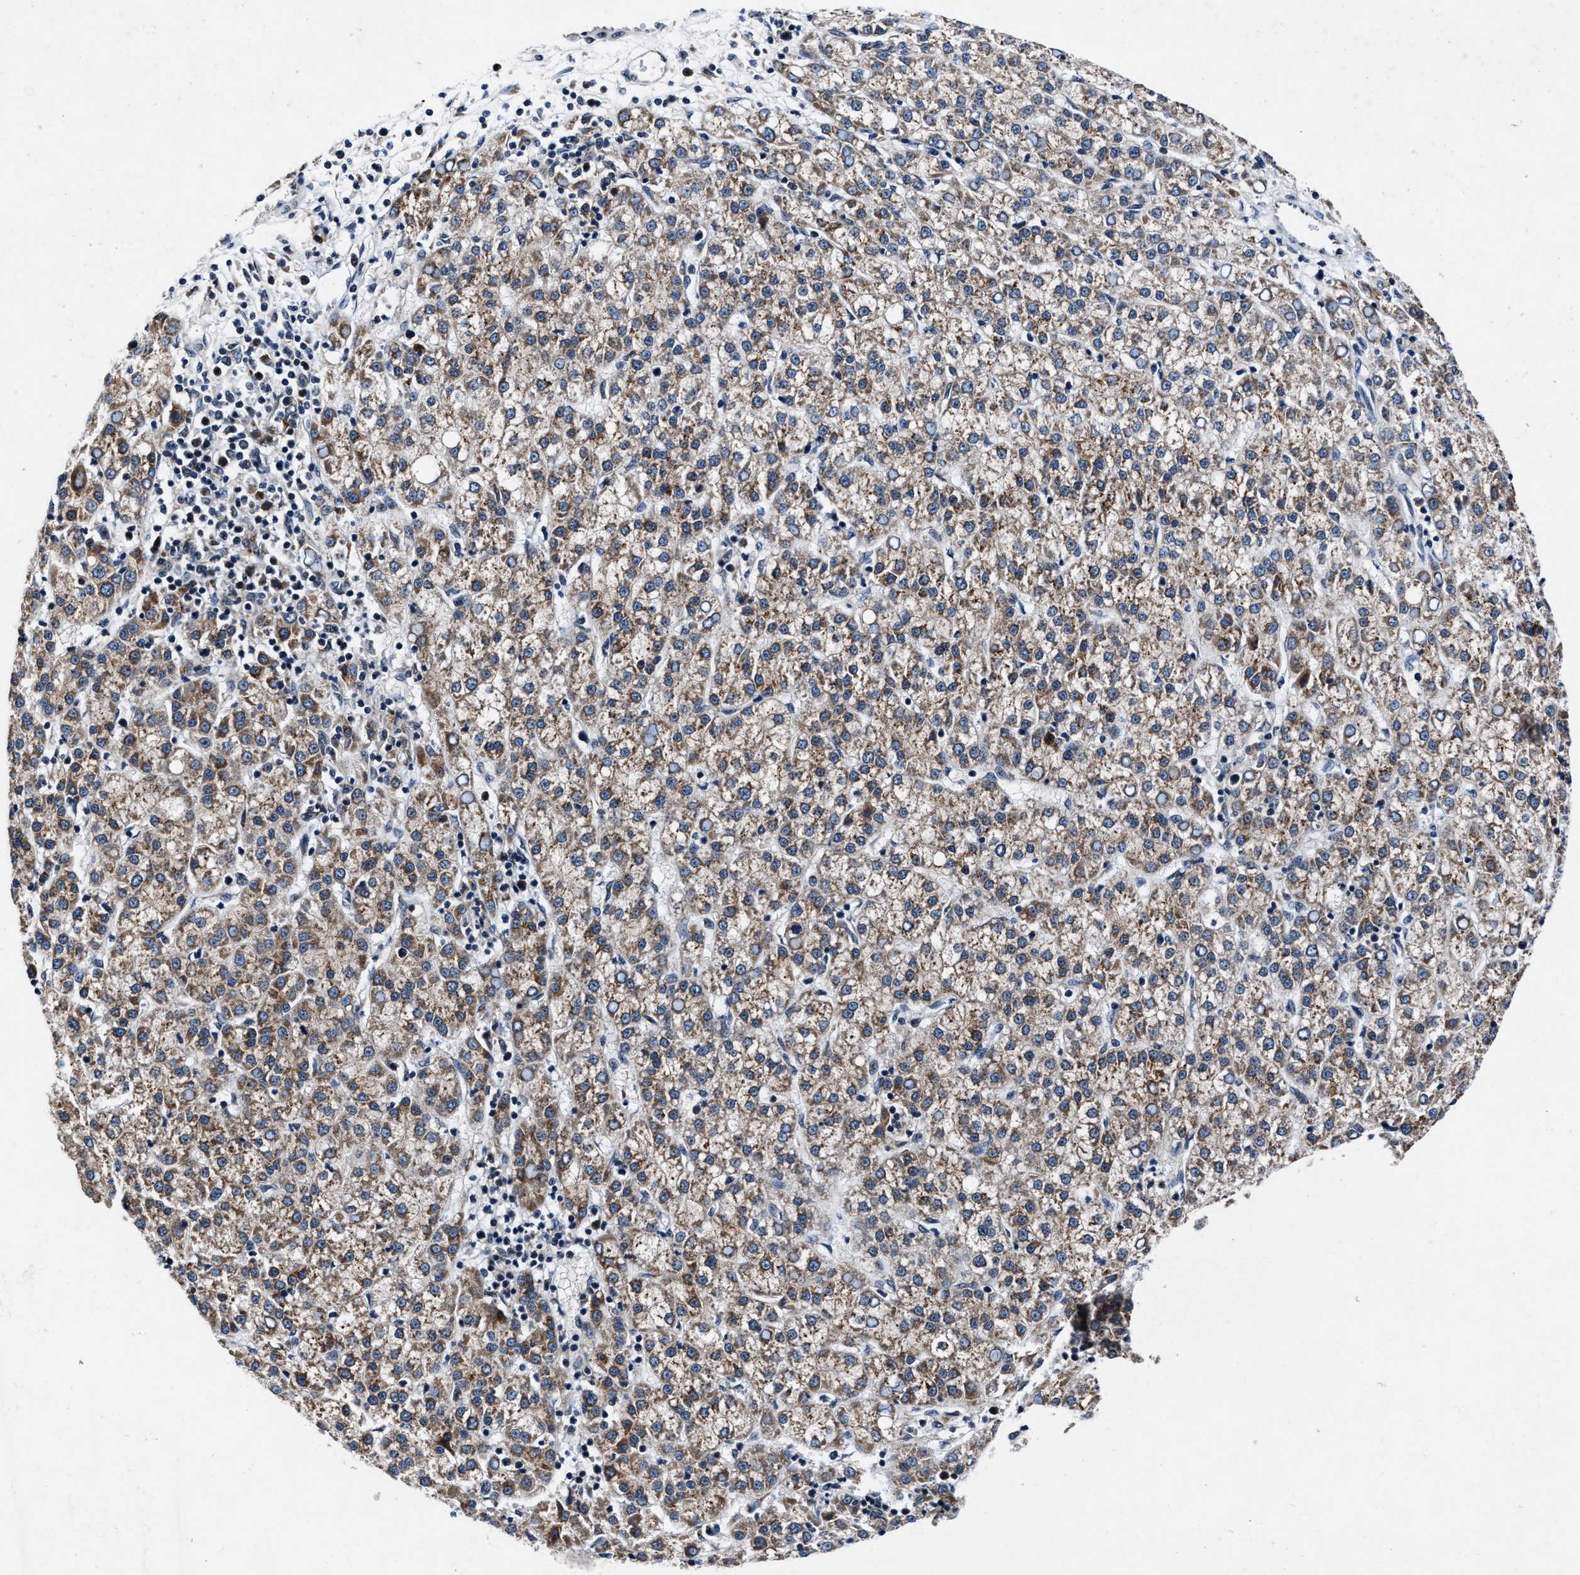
{"staining": {"intensity": "moderate", "quantity": ">75%", "location": "cytoplasmic/membranous"}, "tissue": "liver cancer", "cell_type": "Tumor cells", "image_type": "cancer", "snomed": [{"axis": "morphology", "description": "Carcinoma, Hepatocellular, NOS"}, {"axis": "topography", "description": "Liver"}], "caption": "Liver hepatocellular carcinoma tissue reveals moderate cytoplasmic/membranous staining in about >75% of tumor cells", "gene": "TMEM53", "patient": {"sex": "female", "age": 58}}